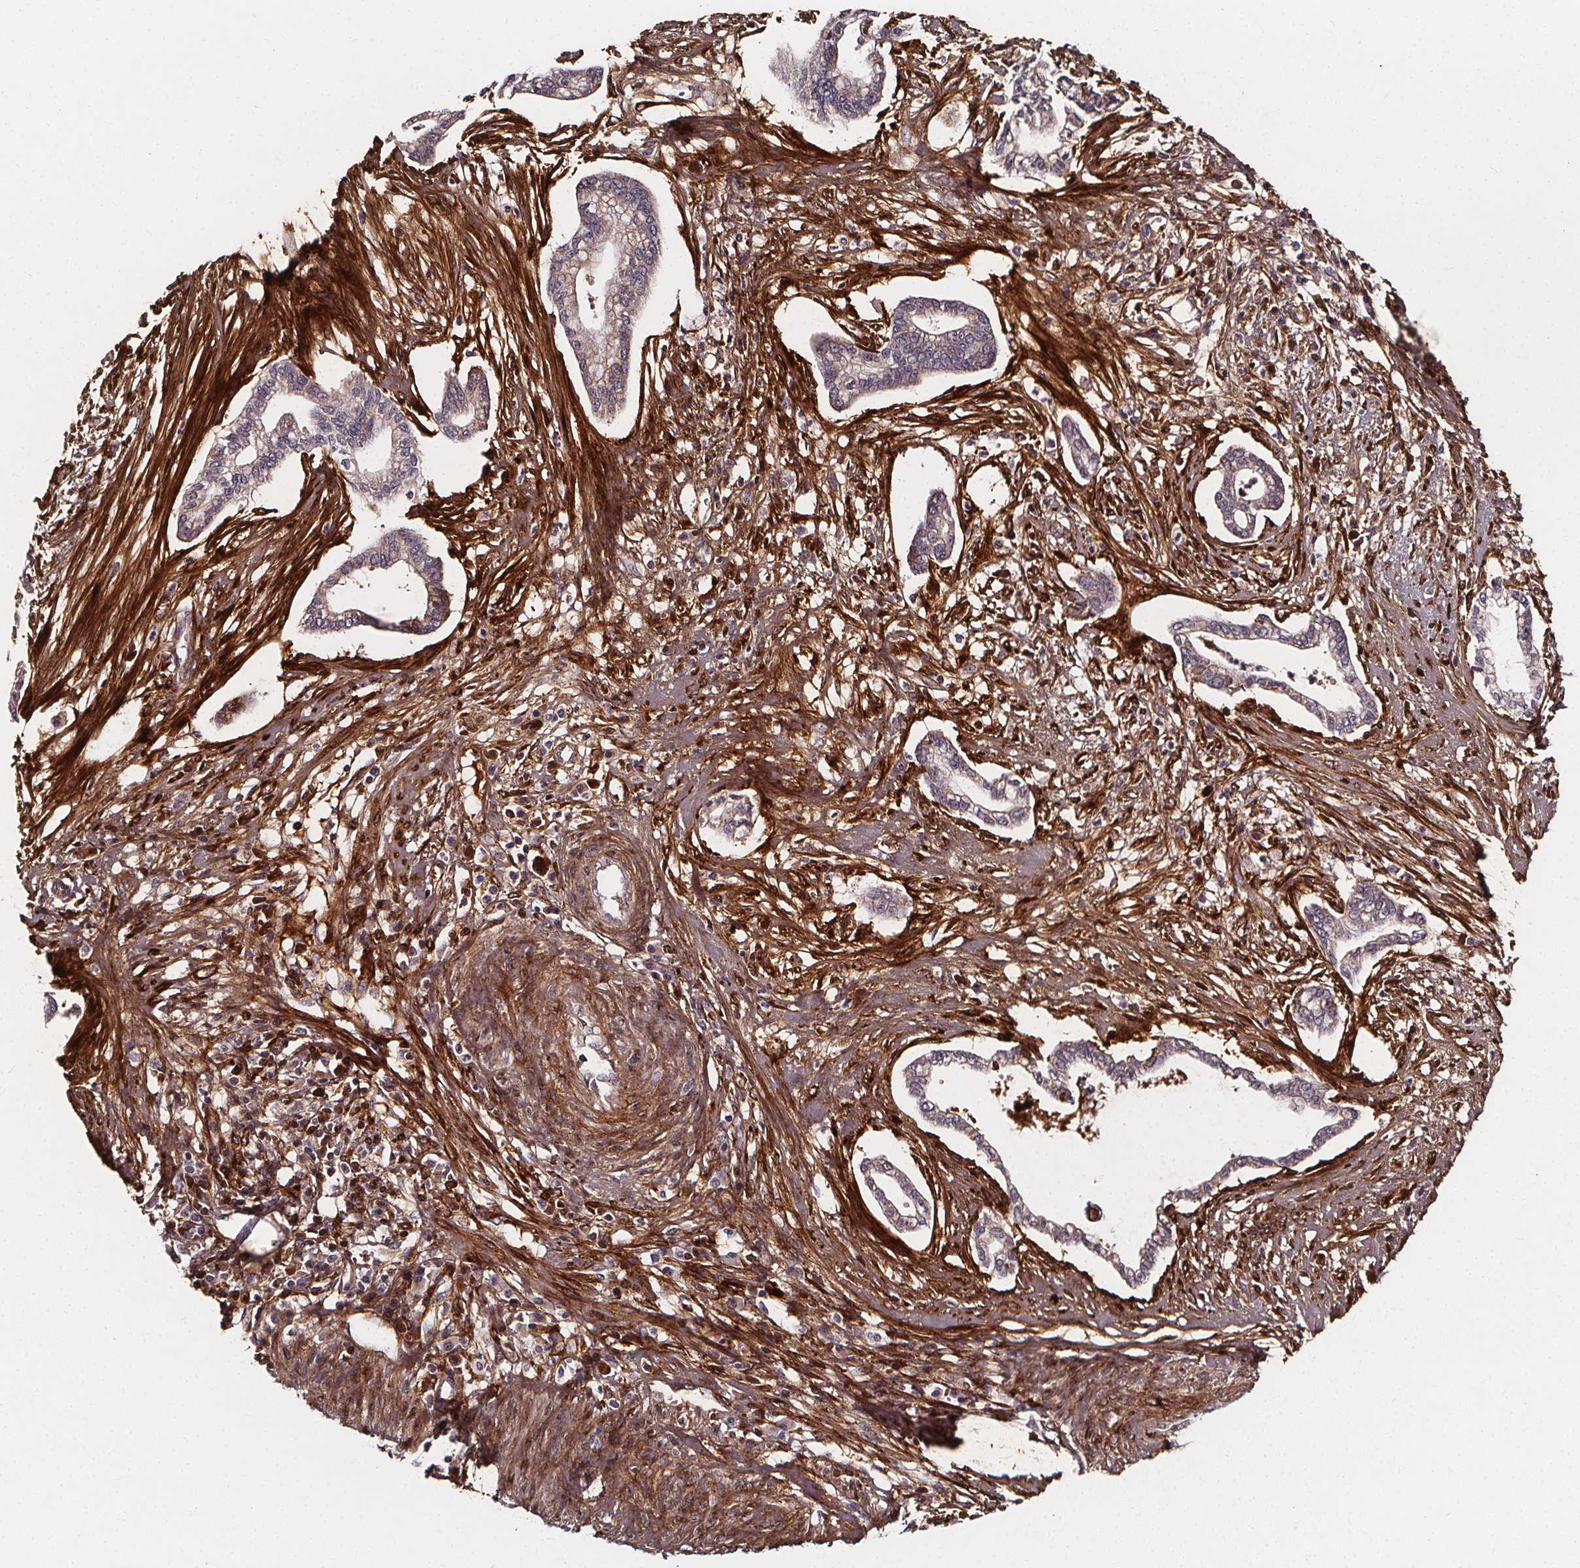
{"staining": {"intensity": "negative", "quantity": "none", "location": "none"}, "tissue": "cervical cancer", "cell_type": "Tumor cells", "image_type": "cancer", "snomed": [{"axis": "morphology", "description": "Adenocarcinoma, NOS"}, {"axis": "topography", "description": "Cervix"}], "caption": "This is a image of IHC staining of adenocarcinoma (cervical), which shows no positivity in tumor cells.", "gene": "AEBP1", "patient": {"sex": "female", "age": 62}}